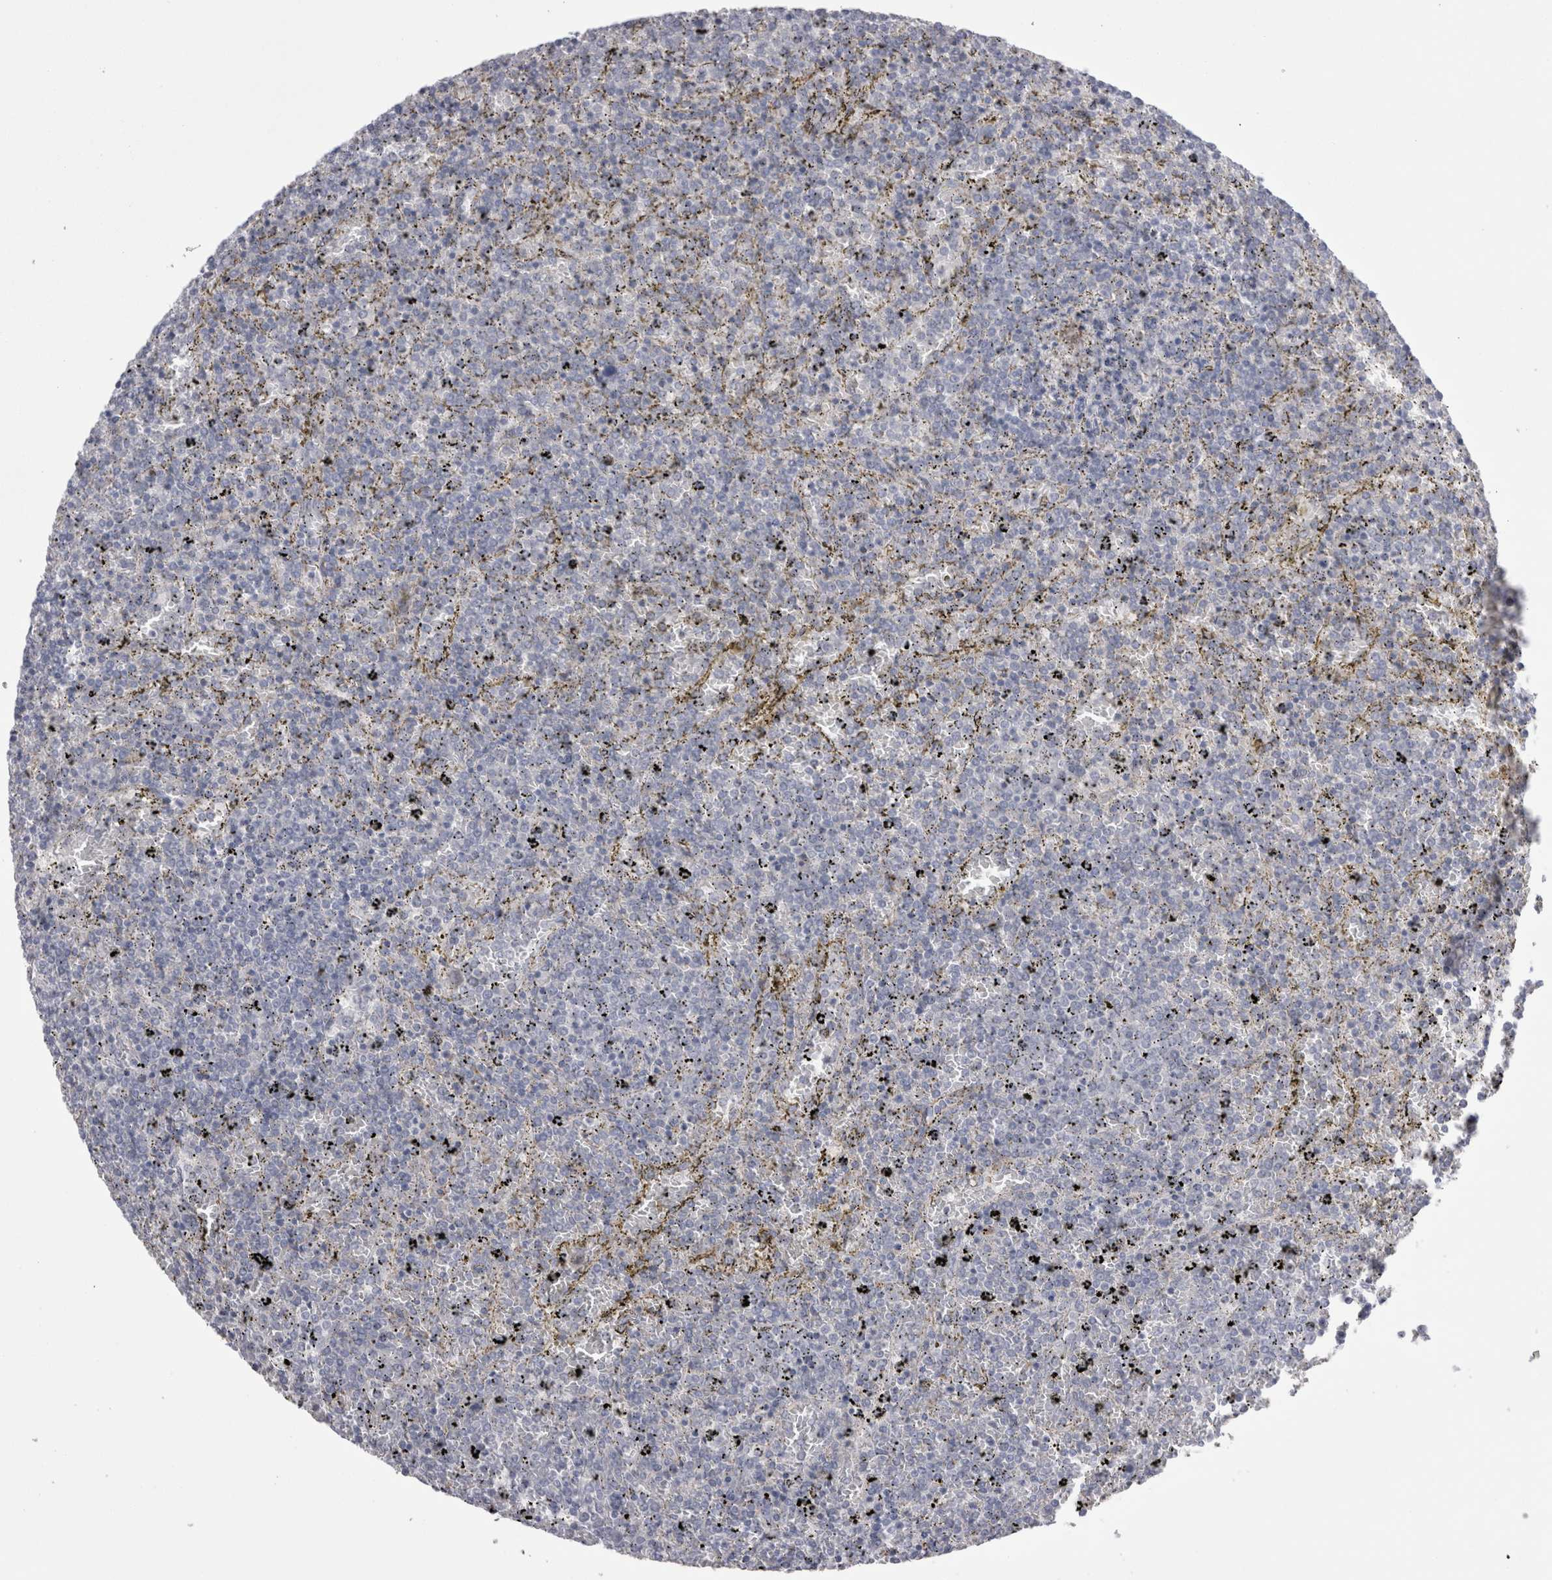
{"staining": {"intensity": "negative", "quantity": "none", "location": "none"}, "tissue": "lymphoma", "cell_type": "Tumor cells", "image_type": "cancer", "snomed": [{"axis": "morphology", "description": "Malignant lymphoma, non-Hodgkin's type, Low grade"}, {"axis": "topography", "description": "Spleen"}], "caption": "This is an immunohistochemistry (IHC) image of lymphoma. There is no positivity in tumor cells.", "gene": "EPDR1", "patient": {"sex": "female", "age": 77}}